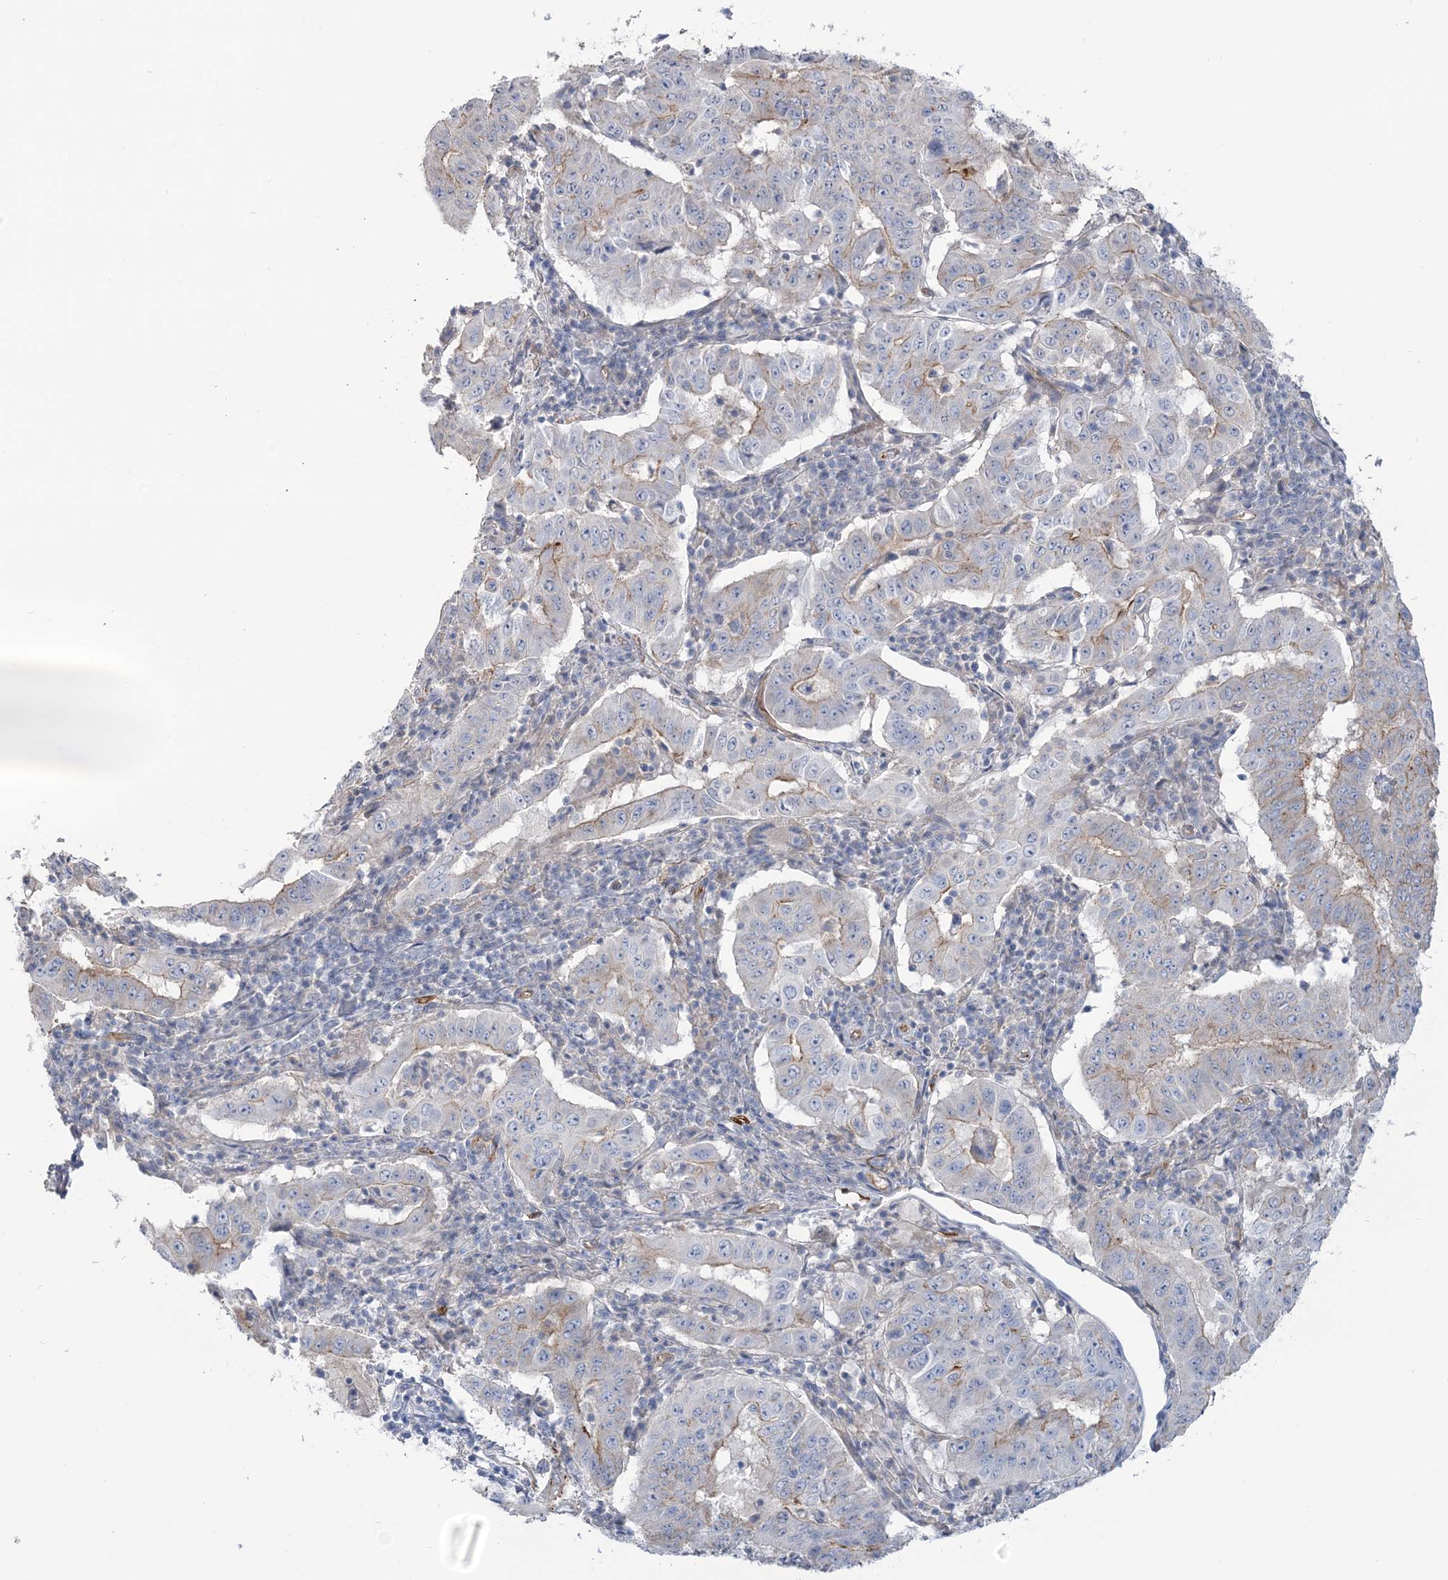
{"staining": {"intensity": "moderate", "quantity": "<25%", "location": "cytoplasmic/membranous"}, "tissue": "pancreatic cancer", "cell_type": "Tumor cells", "image_type": "cancer", "snomed": [{"axis": "morphology", "description": "Adenocarcinoma, NOS"}, {"axis": "topography", "description": "Pancreas"}], "caption": "This histopathology image displays pancreatic adenocarcinoma stained with immunohistochemistry (IHC) to label a protein in brown. The cytoplasmic/membranous of tumor cells show moderate positivity for the protein. Nuclei are counter-stained blue.", "gene": "RAB11FIP5", "patient": {"sex": "male", "age": 63}}